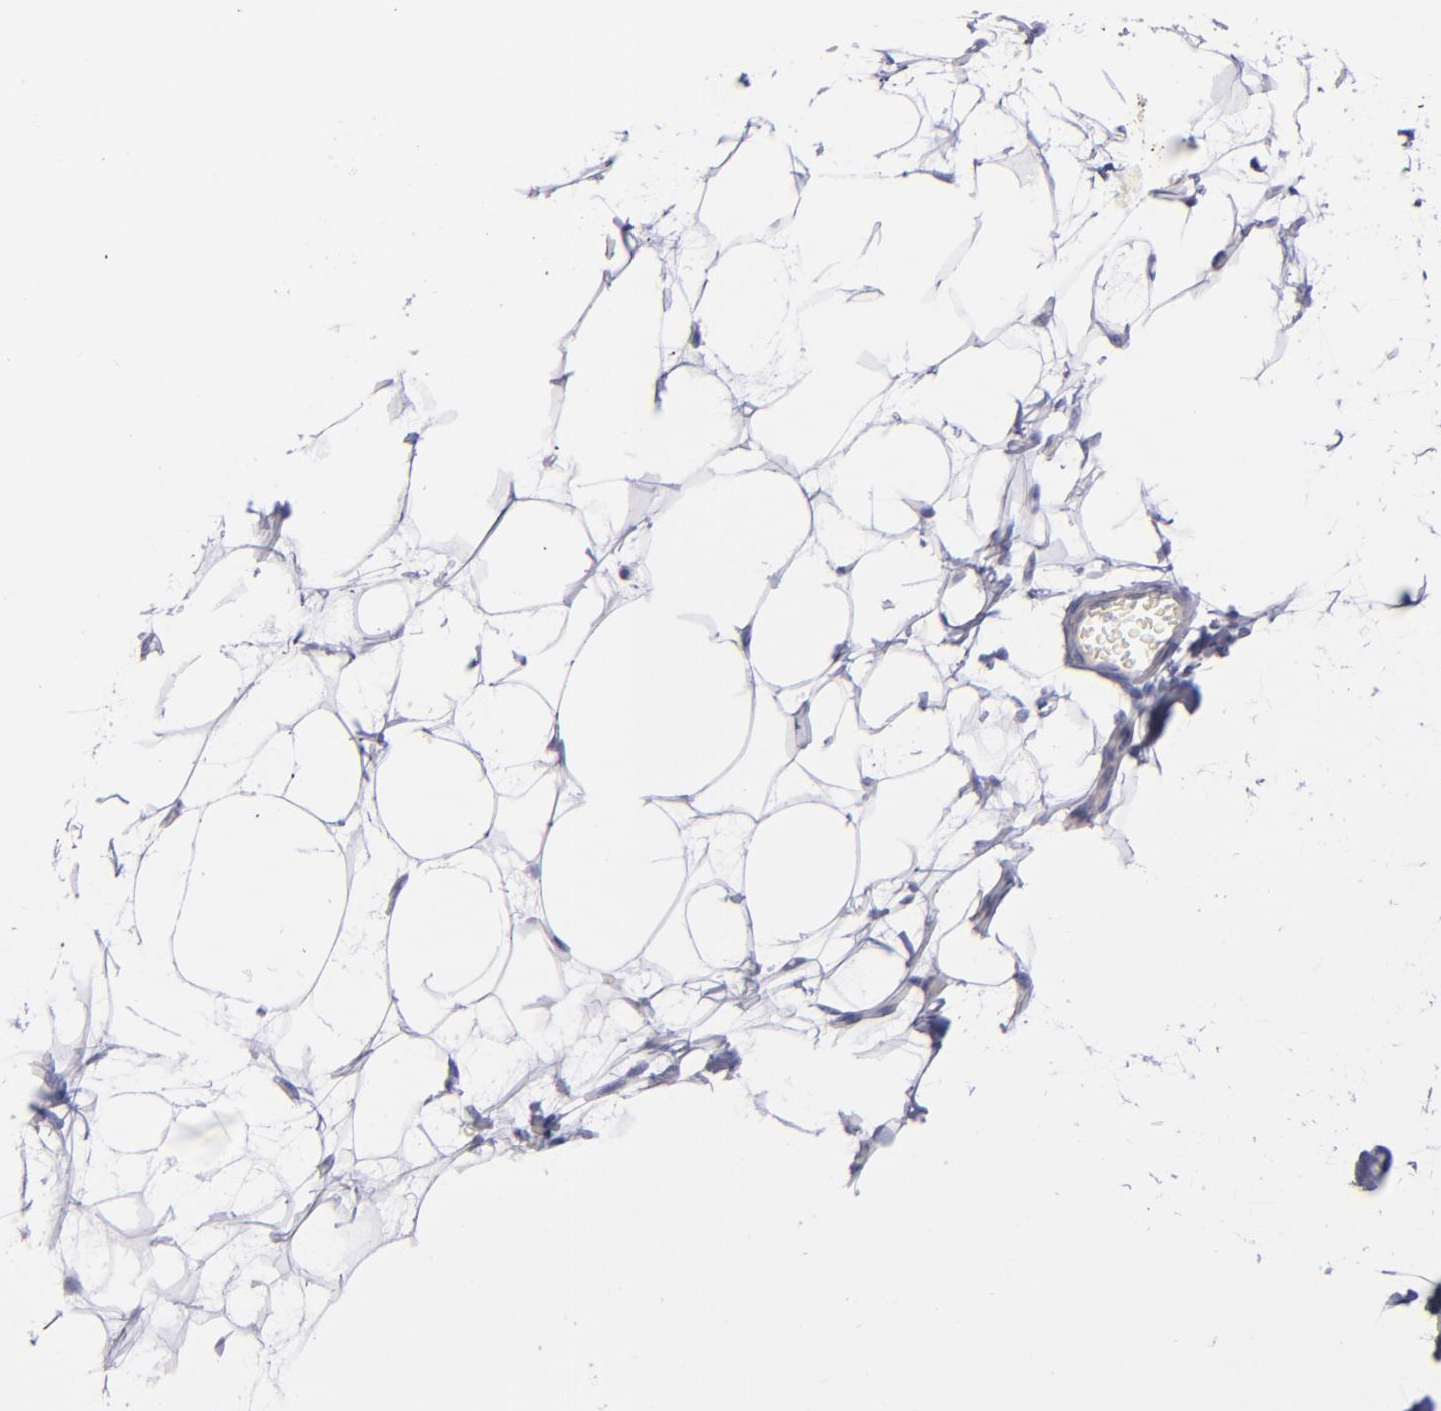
{"staining": {"intensity": "negative", "quantity": "none", "location": "none"}, "tissue": "breast", "cell_type": "Adipocytes", "image_type": "normal", "snomed": [{"axis": "morphology", "description": "Normal tissue, NOS"}, {"axis": "topography", "description": "Breast"}], "caption": "Adipocytes show no significant positivity in benign breast.", "gene": "ITGB4", "patient": {"sex": "female", "age": 23}}